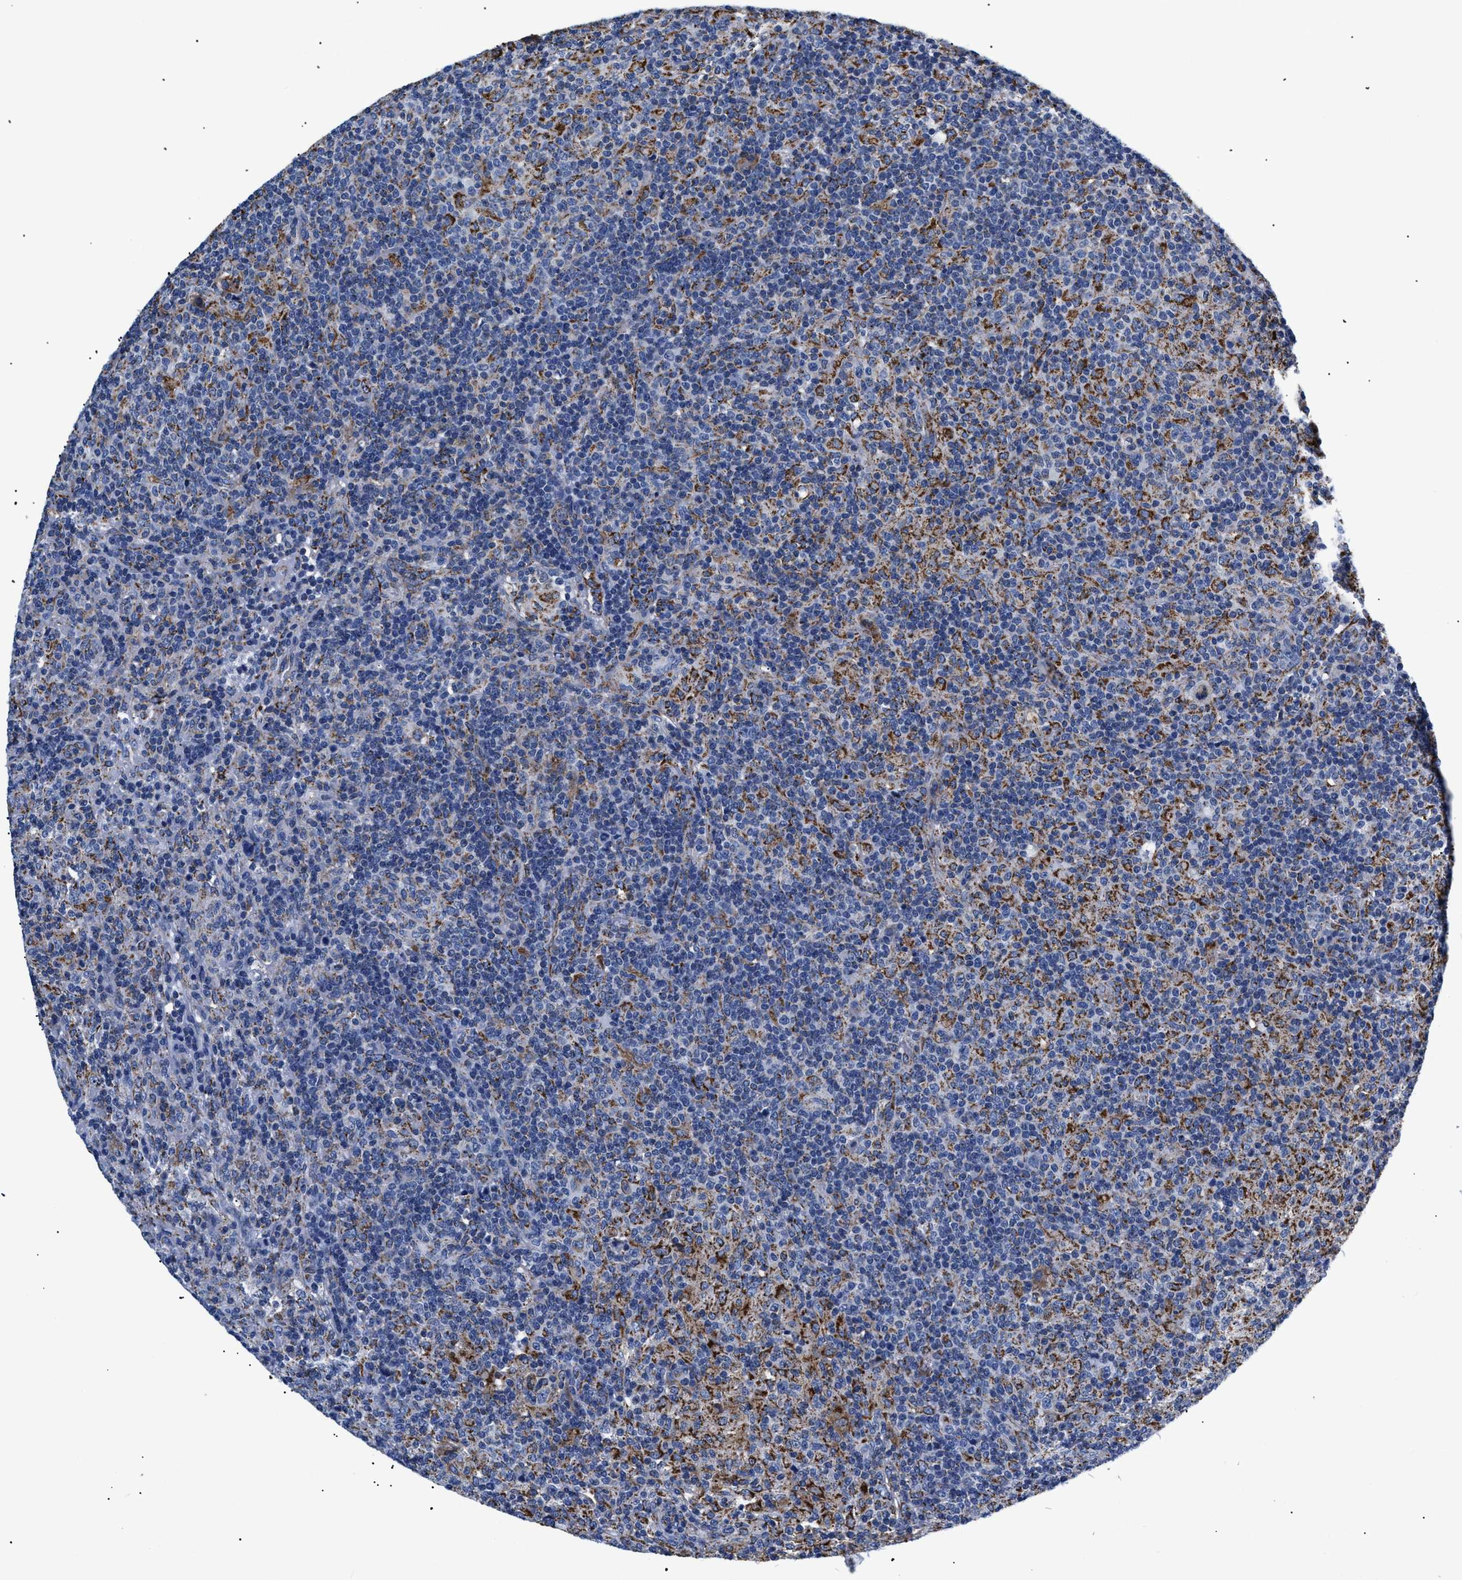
{"staining": {"intensity": "moderate", "quantity": "25%-75%", "location": "cytoplasmic/membranous"}, "tissue": "lymphoma", "cell_type": "Tumor cells", "image_type": "cancer", "snomed": [{"axis": "morphology", "description": "Hodgkin's disease, NOS"}, {"axis": "topography", "description": "Lymph node"}], "caption": "Immunohistochemical staining of lymphoma reveals medium levels of moderate cytoplasmic/membranous positivity in approximately 25%-75% of tumor cells.", "gene": "GPR149", "patient": {"sex": "male", "age": 70}}